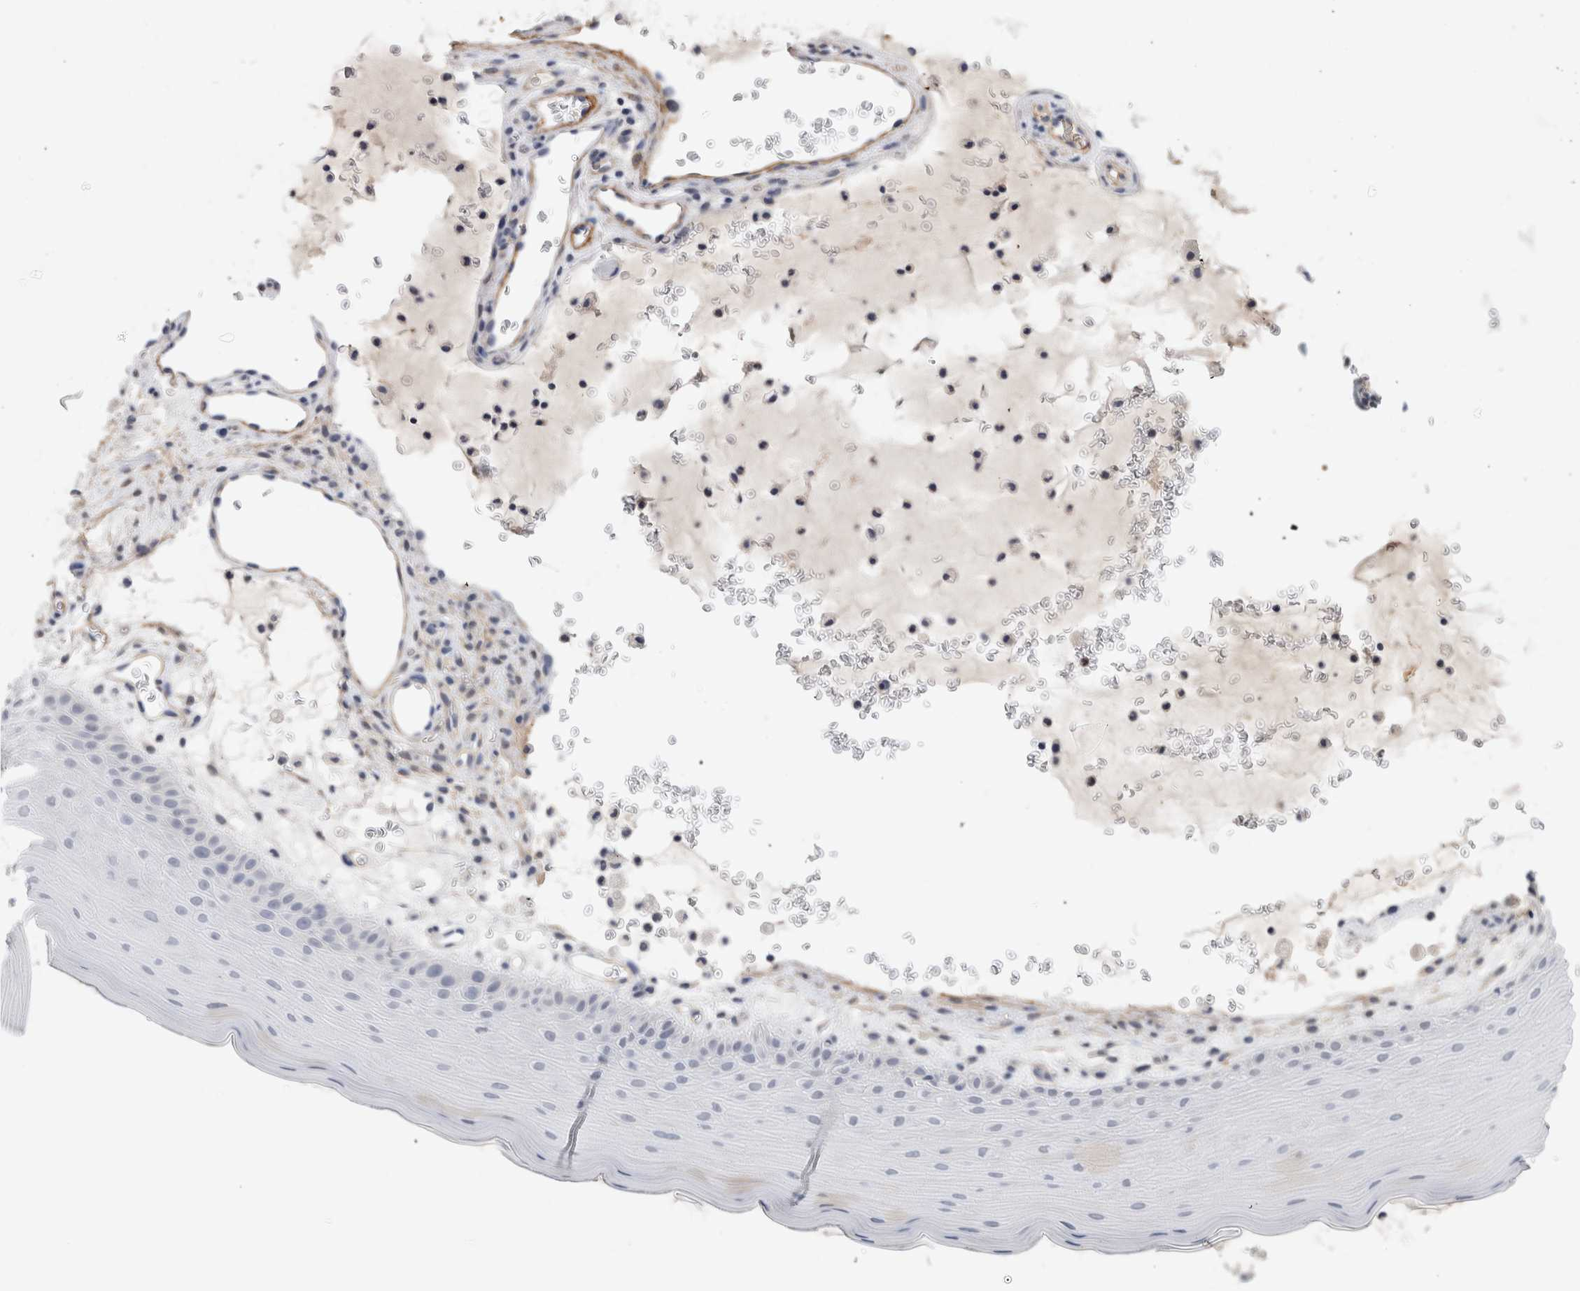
{"staining": {"intensity": "negative", "quantity": "none", "location": "none"}, "tissue": "oral mucosa", "cell_type": "Squamous epithelial cells", "image_type": "normal", "snomed": [{"axis": "morphology", "description": "Normal tissue, NOS"}, {"axis": "topography", "description": "Oral tissue"}], "caption": "There is no significant expression in squamous epithelial cells of oral mucosa.", "gene": "PGM1", "patient": {"sex": "male", "age": 13}}